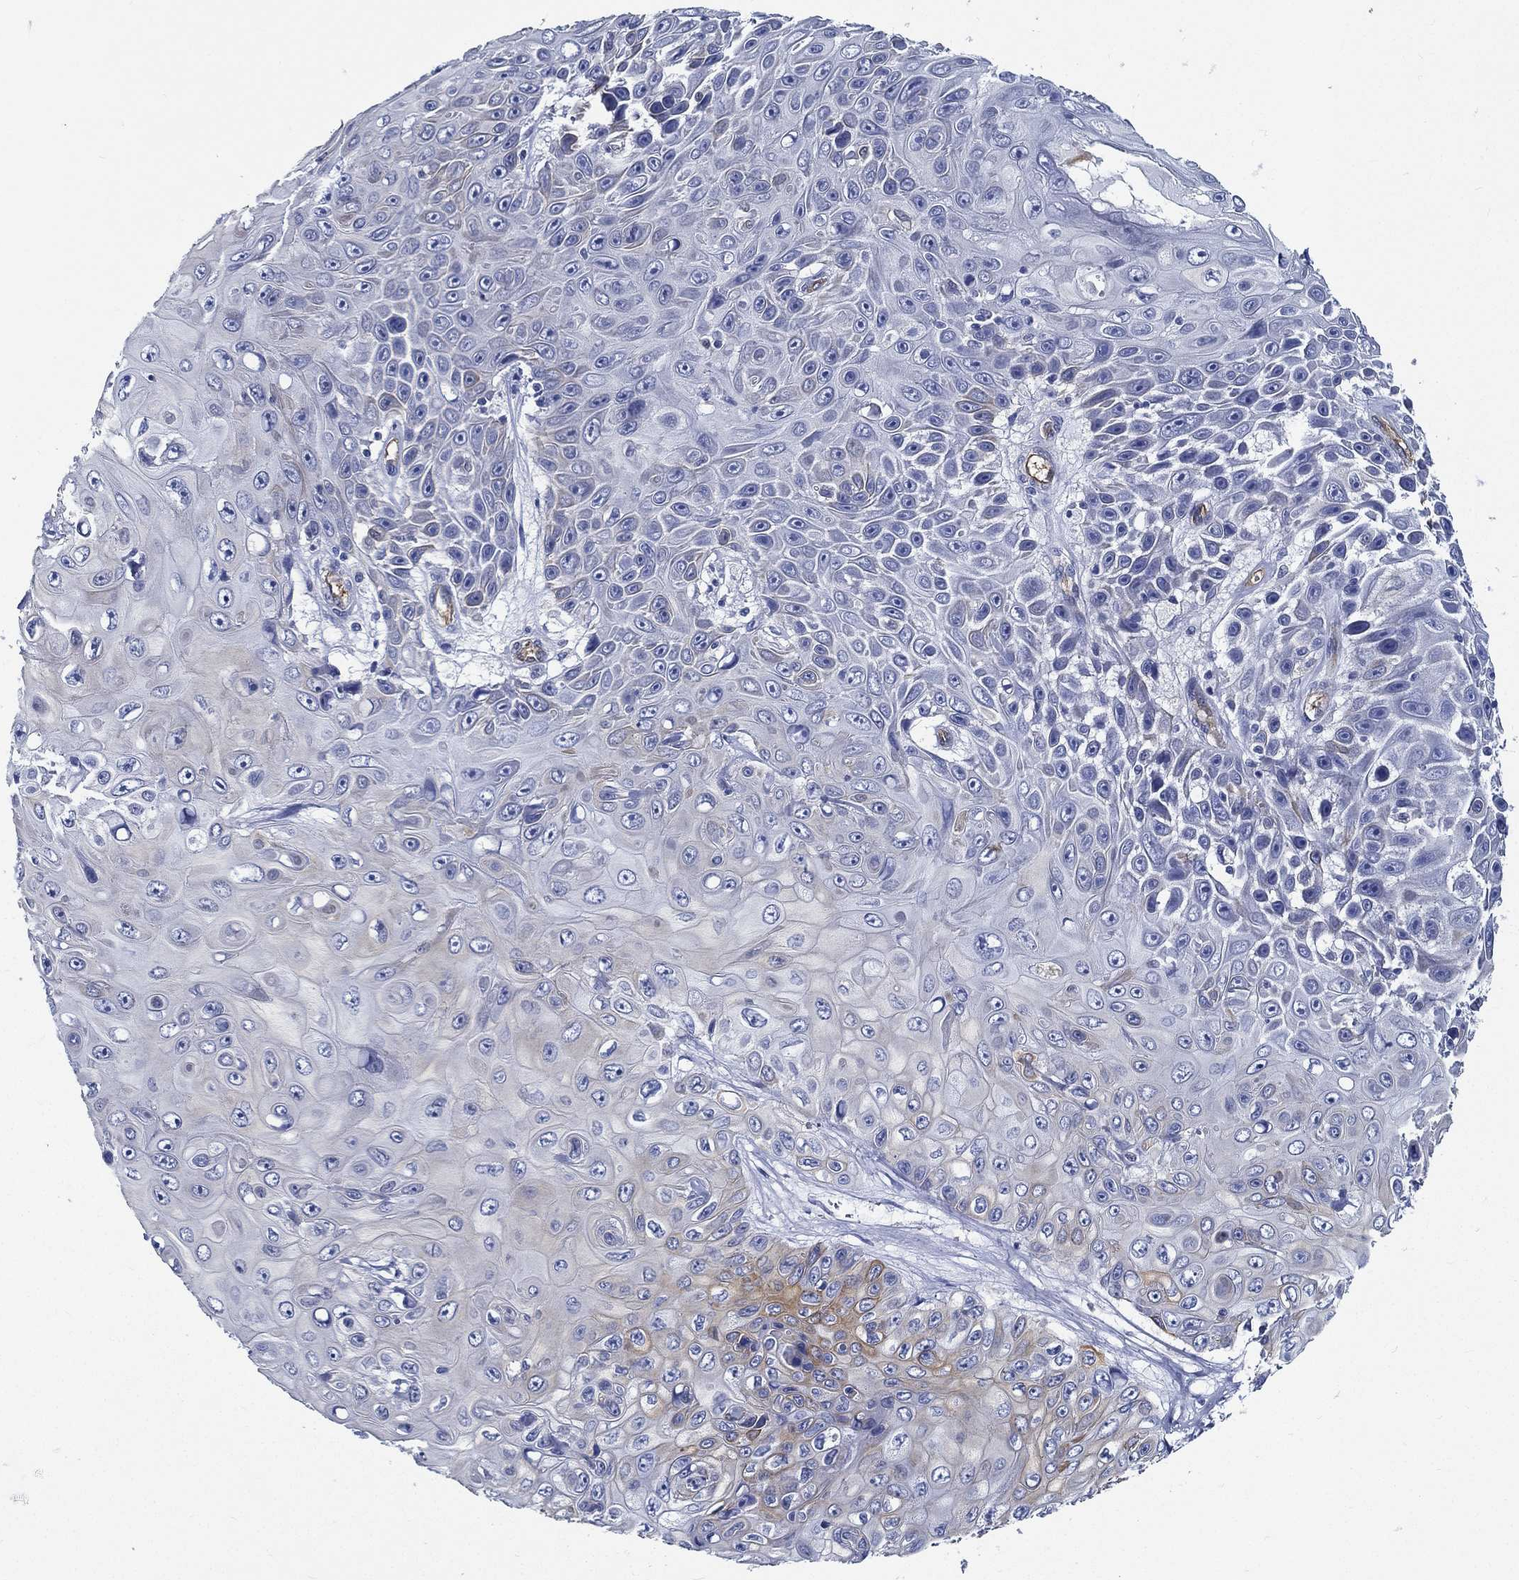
{"staining": {"intensity": "moderate", "quantity": "<25%", "location": "cytoplasmic/membranous"}, "tissue": "skin cancer", "cell_type": "Tumor cells", "image_type": "cancer", "snomed": [{"axis": "morphology", "description": "Squamous cell carcinoma, NOS"}, {"axis": "topography", "description": "Skin"}], "caption": "This is a histology image of immunohistochemistry (IHC) staining of skin cancer, which shows moderate staining in the cytoplasmic/membranous of tumor cells.", "gene": "NEDD9", "patient": {"sex": "male", "age": 82}}